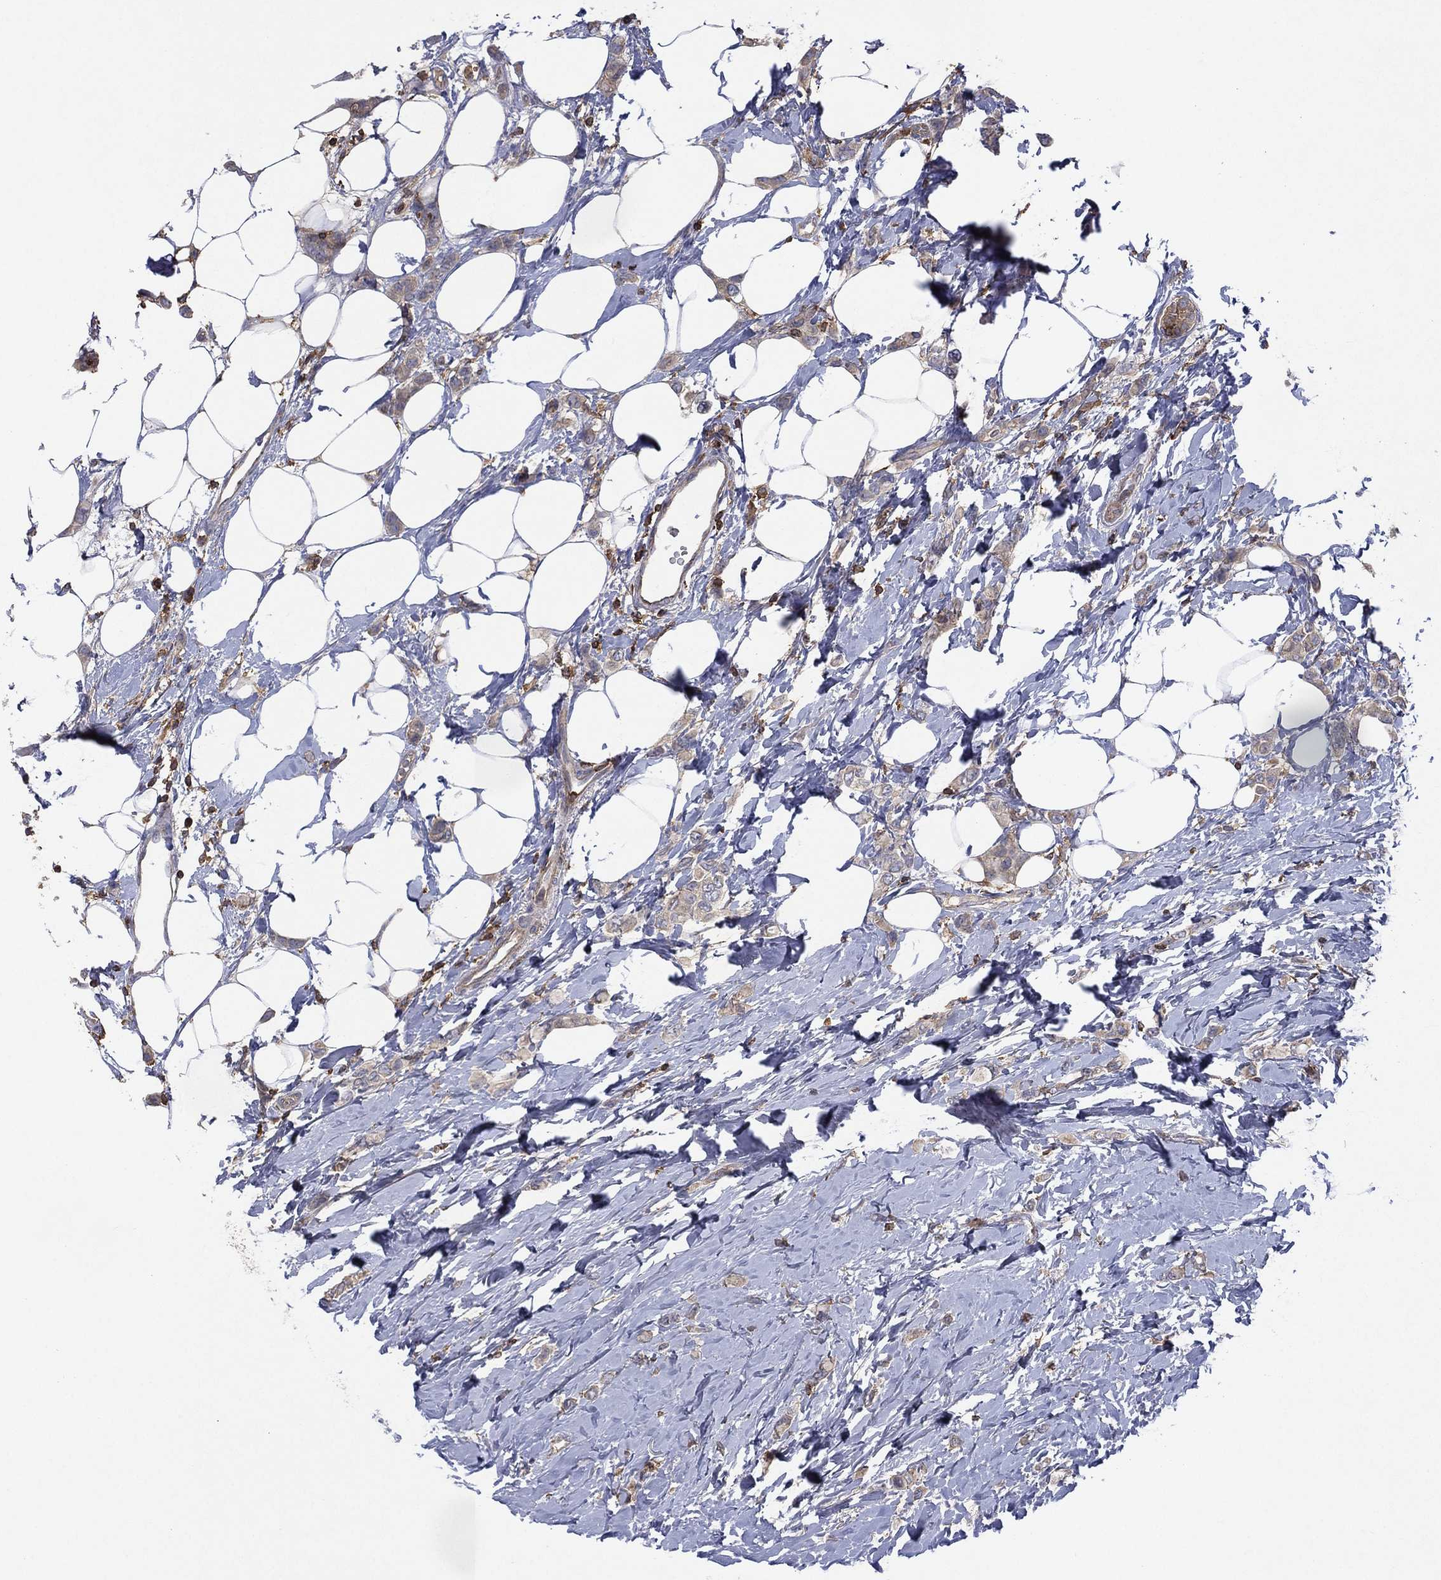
{"staining": {"intensity": "weak", "quantity": "<25%", "location": "cytoplasmic/membranous"}, "tissue": "breast cancer", "cell_type": "Tumor cells", "image_type": "cancer", "snomed": [{"axis": "morphology", "description": "Lobular carcinoma"}, {"axis": "topography", "description": "Breast"}], "caption": "High magnification brightfield microscopy of breast cancer stained with DAB (3,3'-diaminobenzidine) (brown) and counterstained with hematoxylin (blue): tumor cells show no significant expression.", "gene": "DOCK8", "patient": {"sex": "female", "age": 66}}